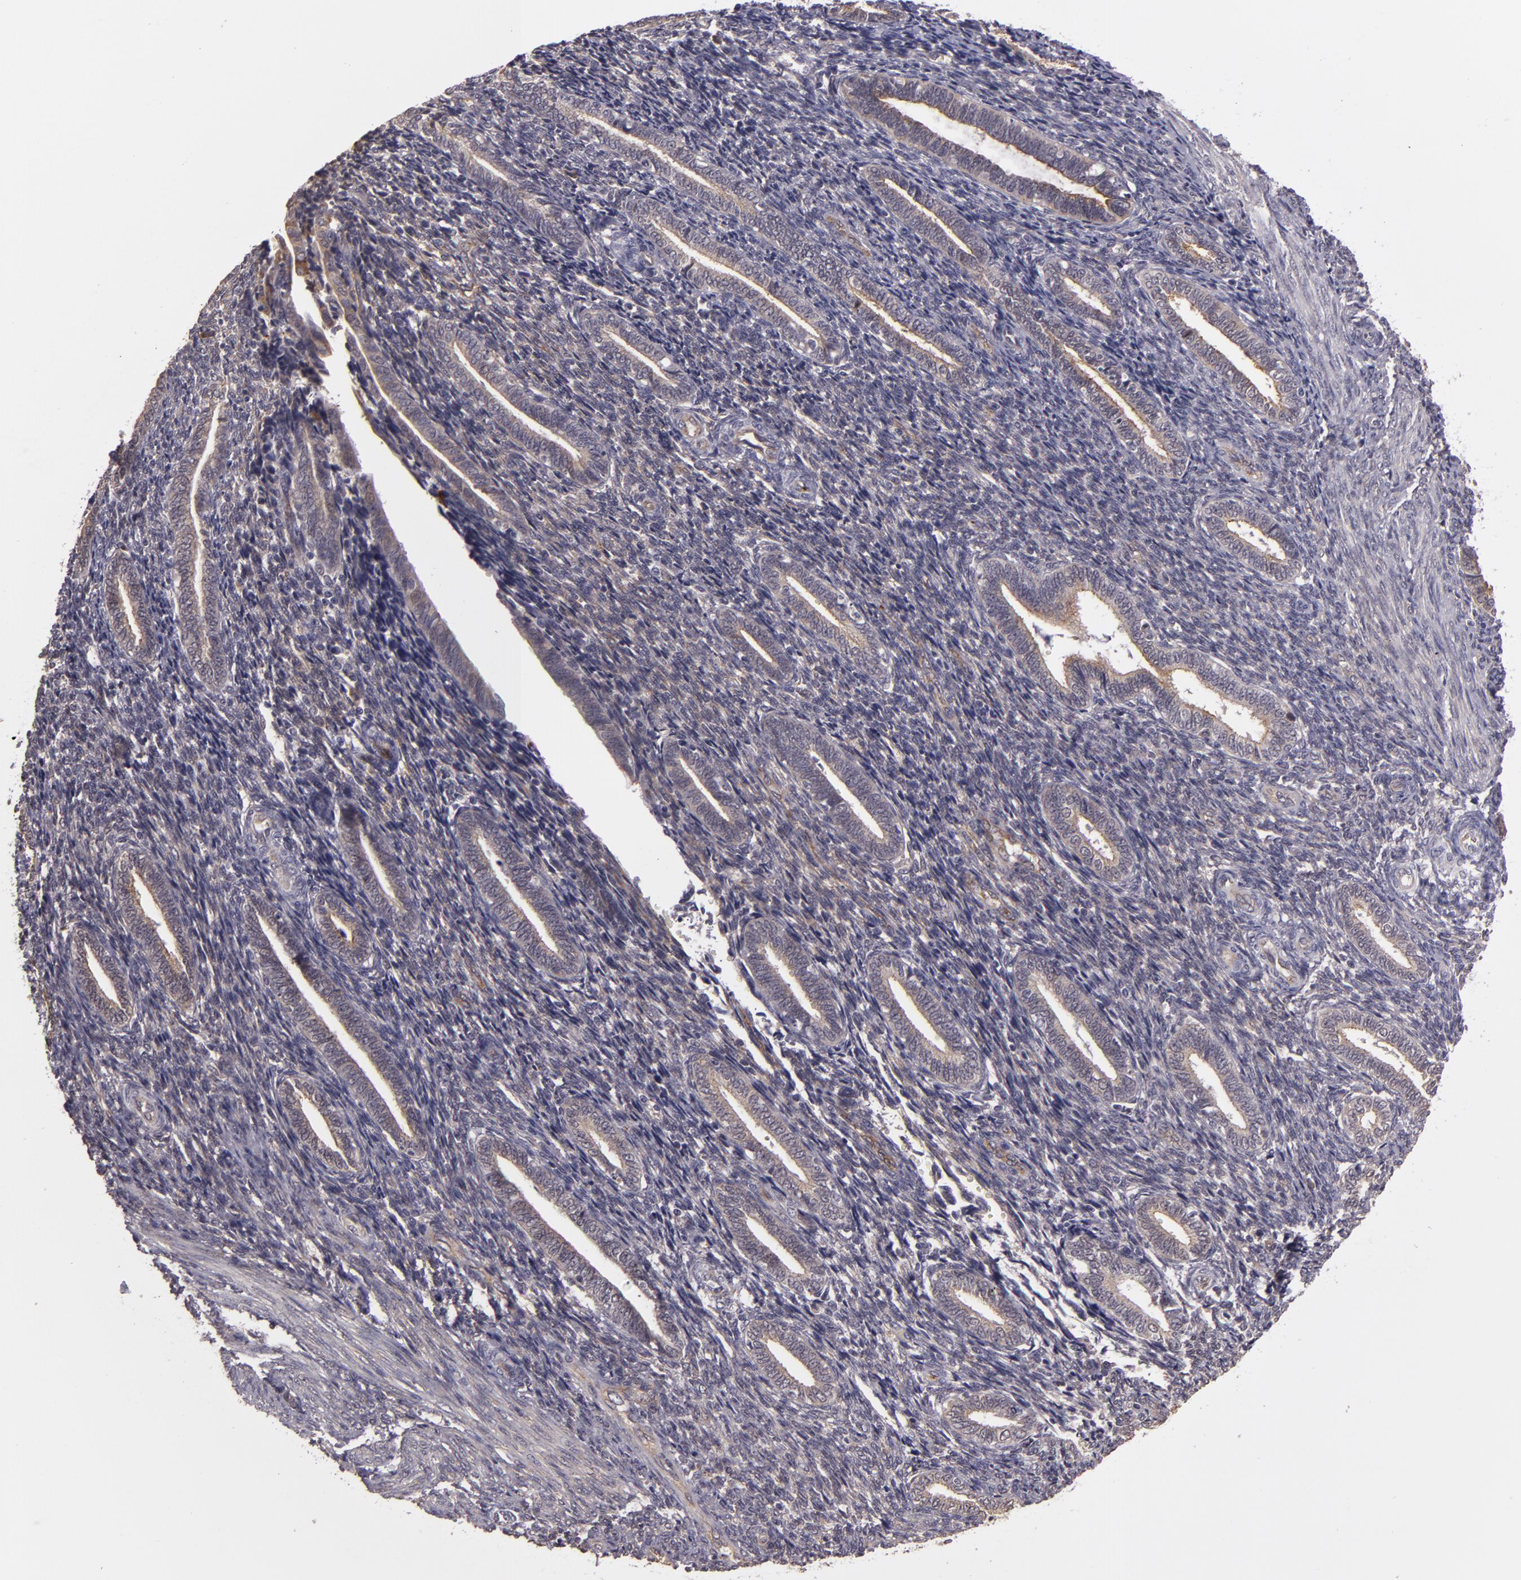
{"staining": {"intensity": "weak", "quantity": "<25%", "location": "cytoplasmic/membranous"}, "tissue": "endometrium", "cell_type": "Cells in endometrial stroma", "image_type": "normal", "snomed": [{"axis": "morphology", "description": "Normal tissue, NOS"}, {"axis": "topography", "description": "Endometrium"}], "caption": "Cells in endometrial stroma show no significant protein staining in normal endometrium.", "gene": "SYTL4", "patient": {"sex": "female", "age": 27}}